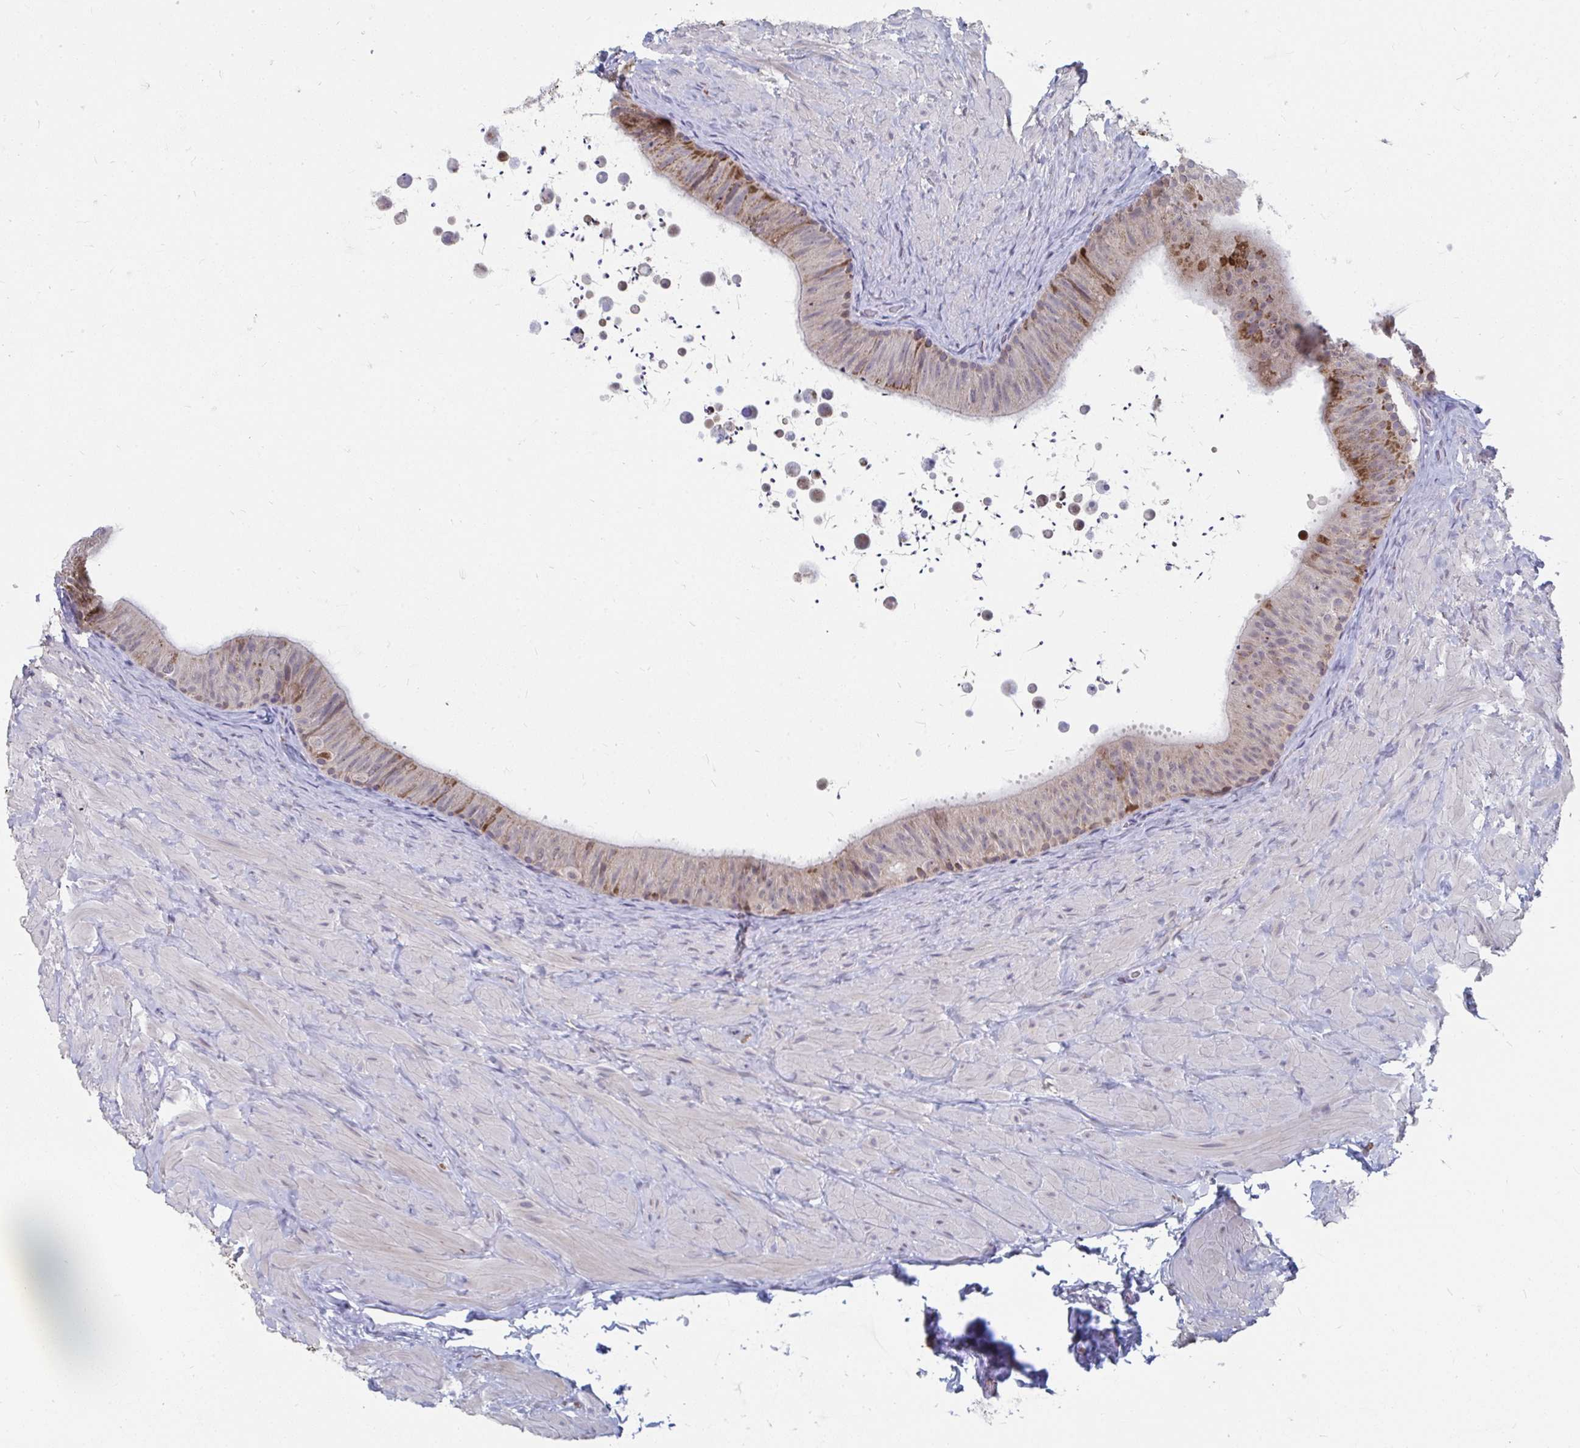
{"staining": {"intensity": "moderate", "quantity": "<25%", "location": "cytoplasmic/membranous"}, "tissue": "epididymis", "cell_type": "Glandular cells", "image_type": "normal", "snomed": [{"axis": "morphology", "description": "Normal tissue, NOS"}, {"axis": "topography", "description": "Epididymis, spermatic cord, NOS"}, {"axis": "topography", "description": "Epididymis"}], "caption": "The immunohistochemical stain shows moderate cytoplasmic/membranous expression in glandular cells of benign epididymis. (DAB IHC with brightfield microscopy, high magnification).", "gene": "PABIR3", "patient": {"sex": "male", "age": 31}}